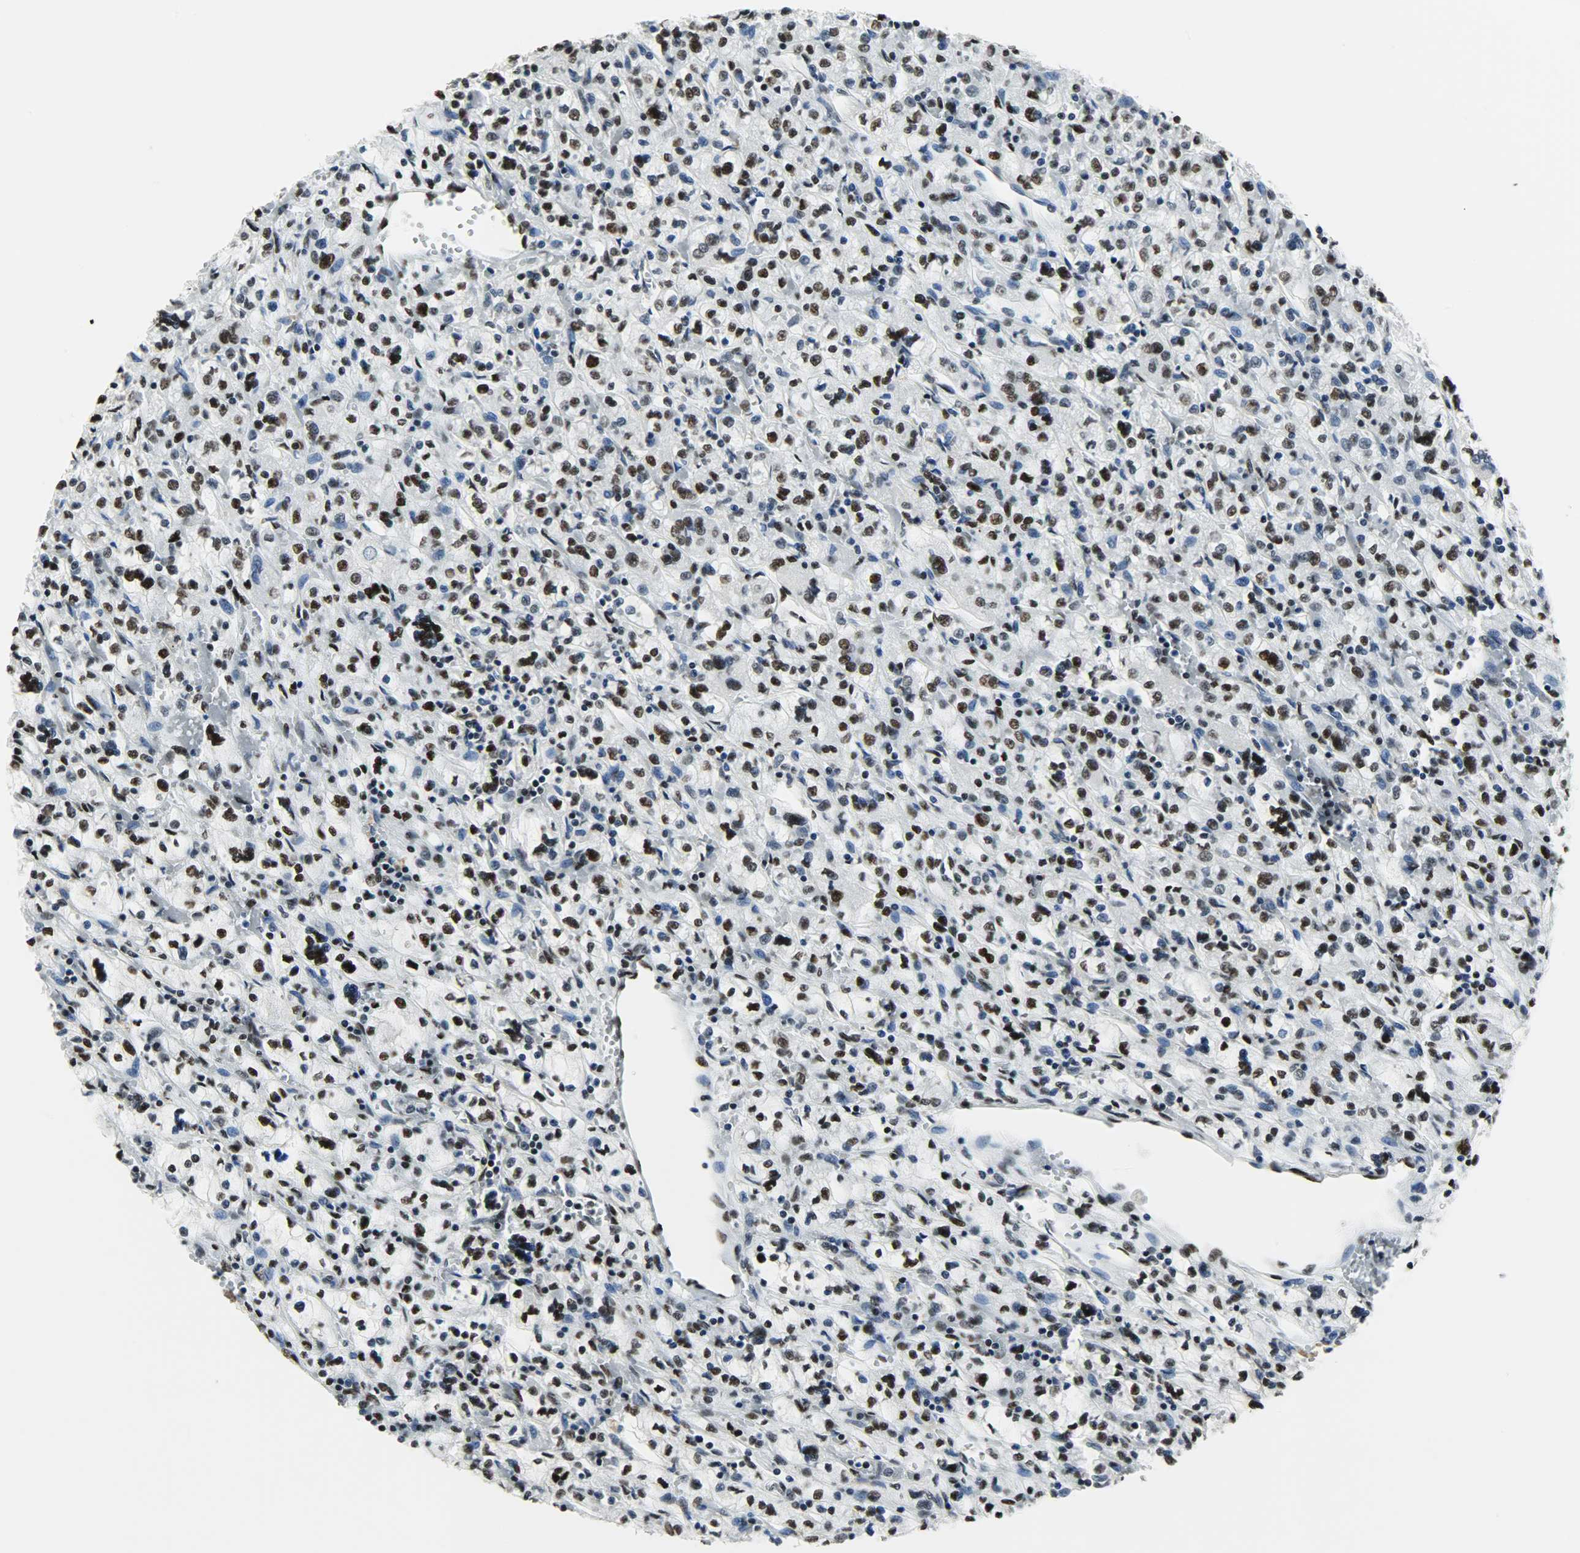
{"staining": {"intensity": "strong", "quantity": "25%-75%", "location": "nuclear"}, "tissue": "renal cancer", "cell_type": "Tumor cells", "image_type": "cancer", "snomed": [{"axis": "morphology", "description": "Adenocarcinoma, NOS"}, {"axis": "topography", "description": "Kidney"}], "caption": "Protein expression analysis of renal cancer exhibits strong nuclear staining in about 25%-75% of tumor cells.", "gene": "SSB", "patient": {"sex": "female", "age": 83}}